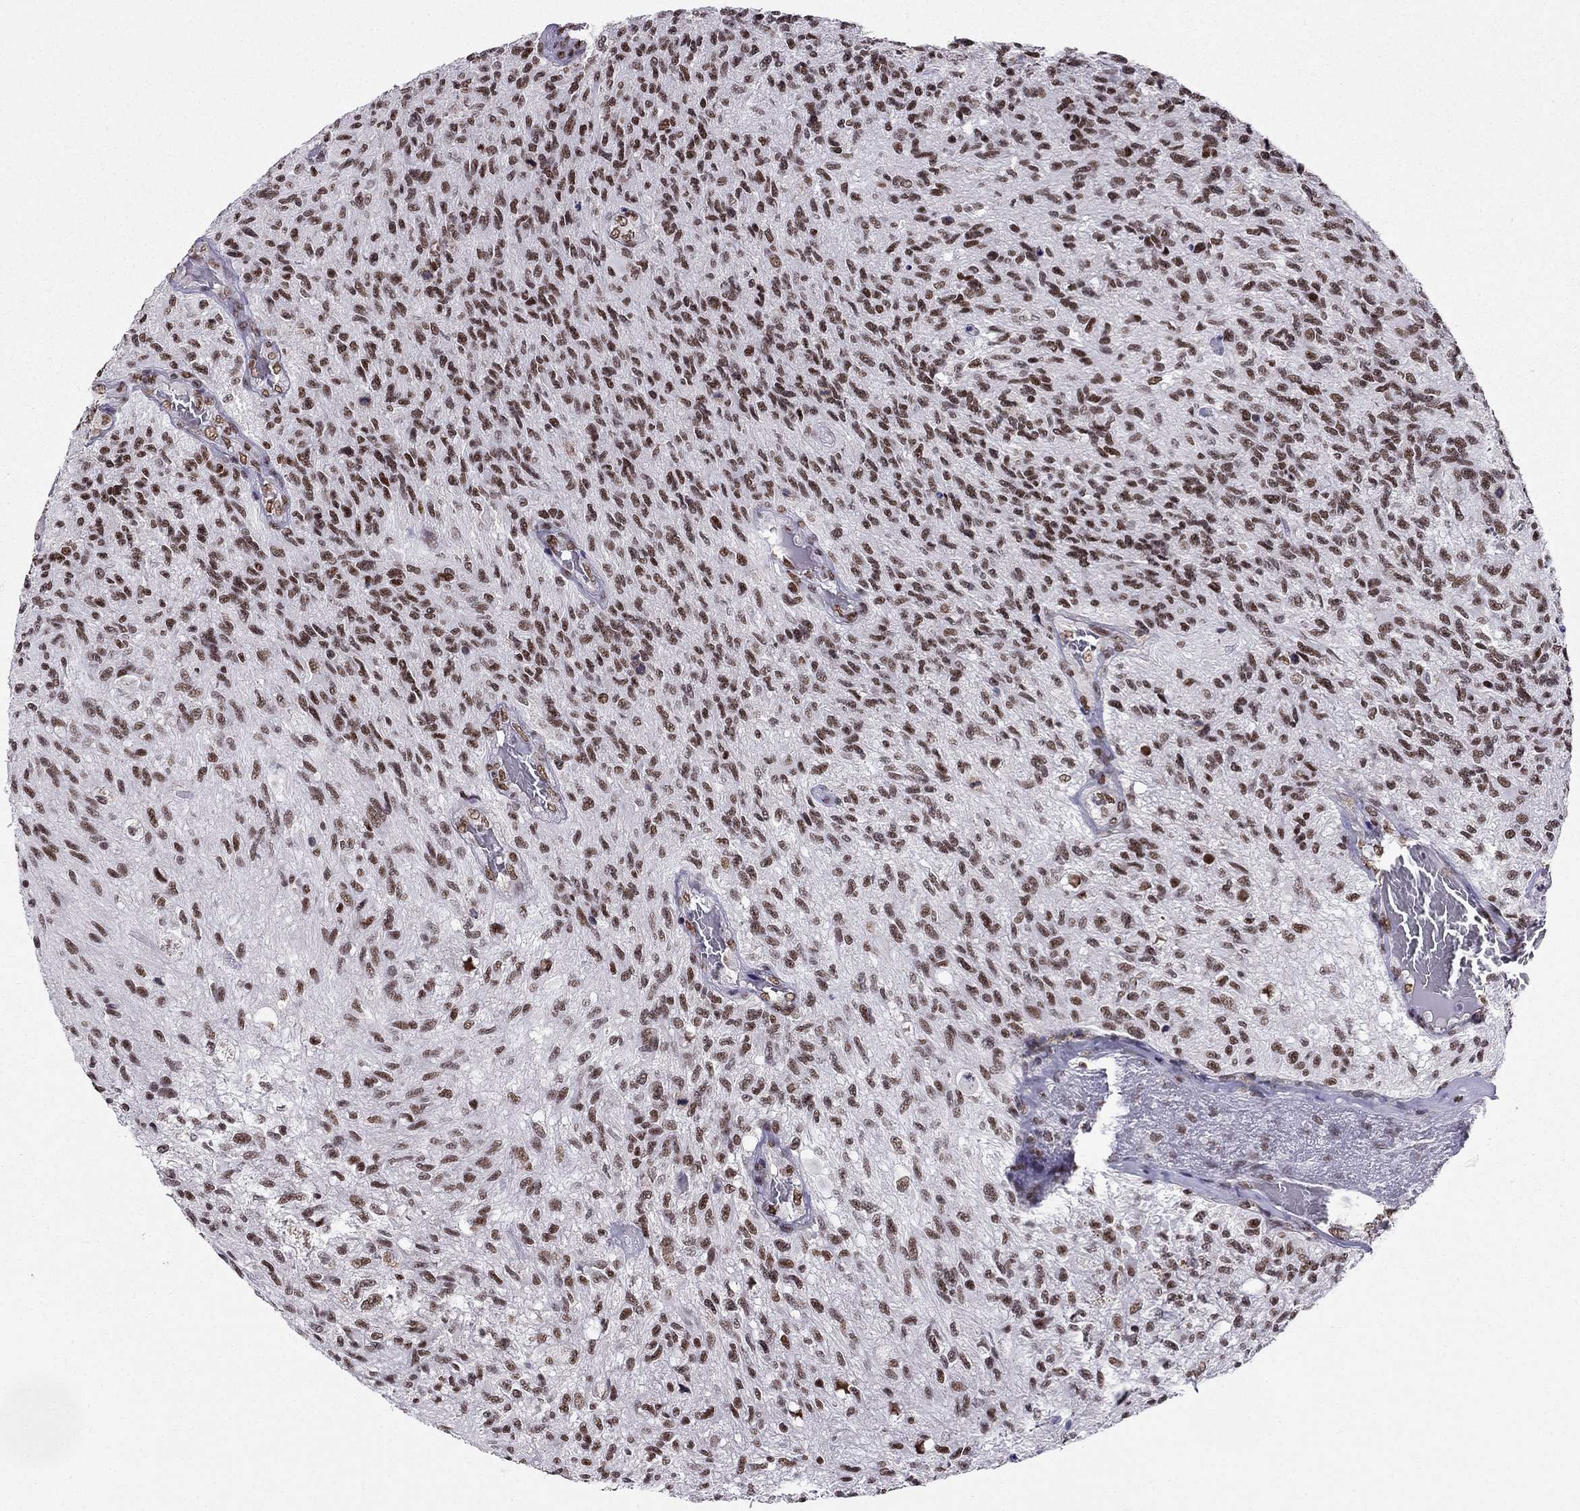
{"staining": {"intensity": "moderate", "quantity": ">75%", "location": "nuclear"}, "tissue": "glioma", "cell_type": "Tumor cells", "image_type": "cancer", "snomed": [{"axis": "morphology", "description": "Glioma, malignant, High grade"}, {"axis": "topography", "description": "Brain"}], "caption": "A brown stain labels moderate nuclear positivity of a protein in malignant high-grade glioma tumor cells.", "gene": "ZNF420", "patient": {"sex": "male", "age": 56}}